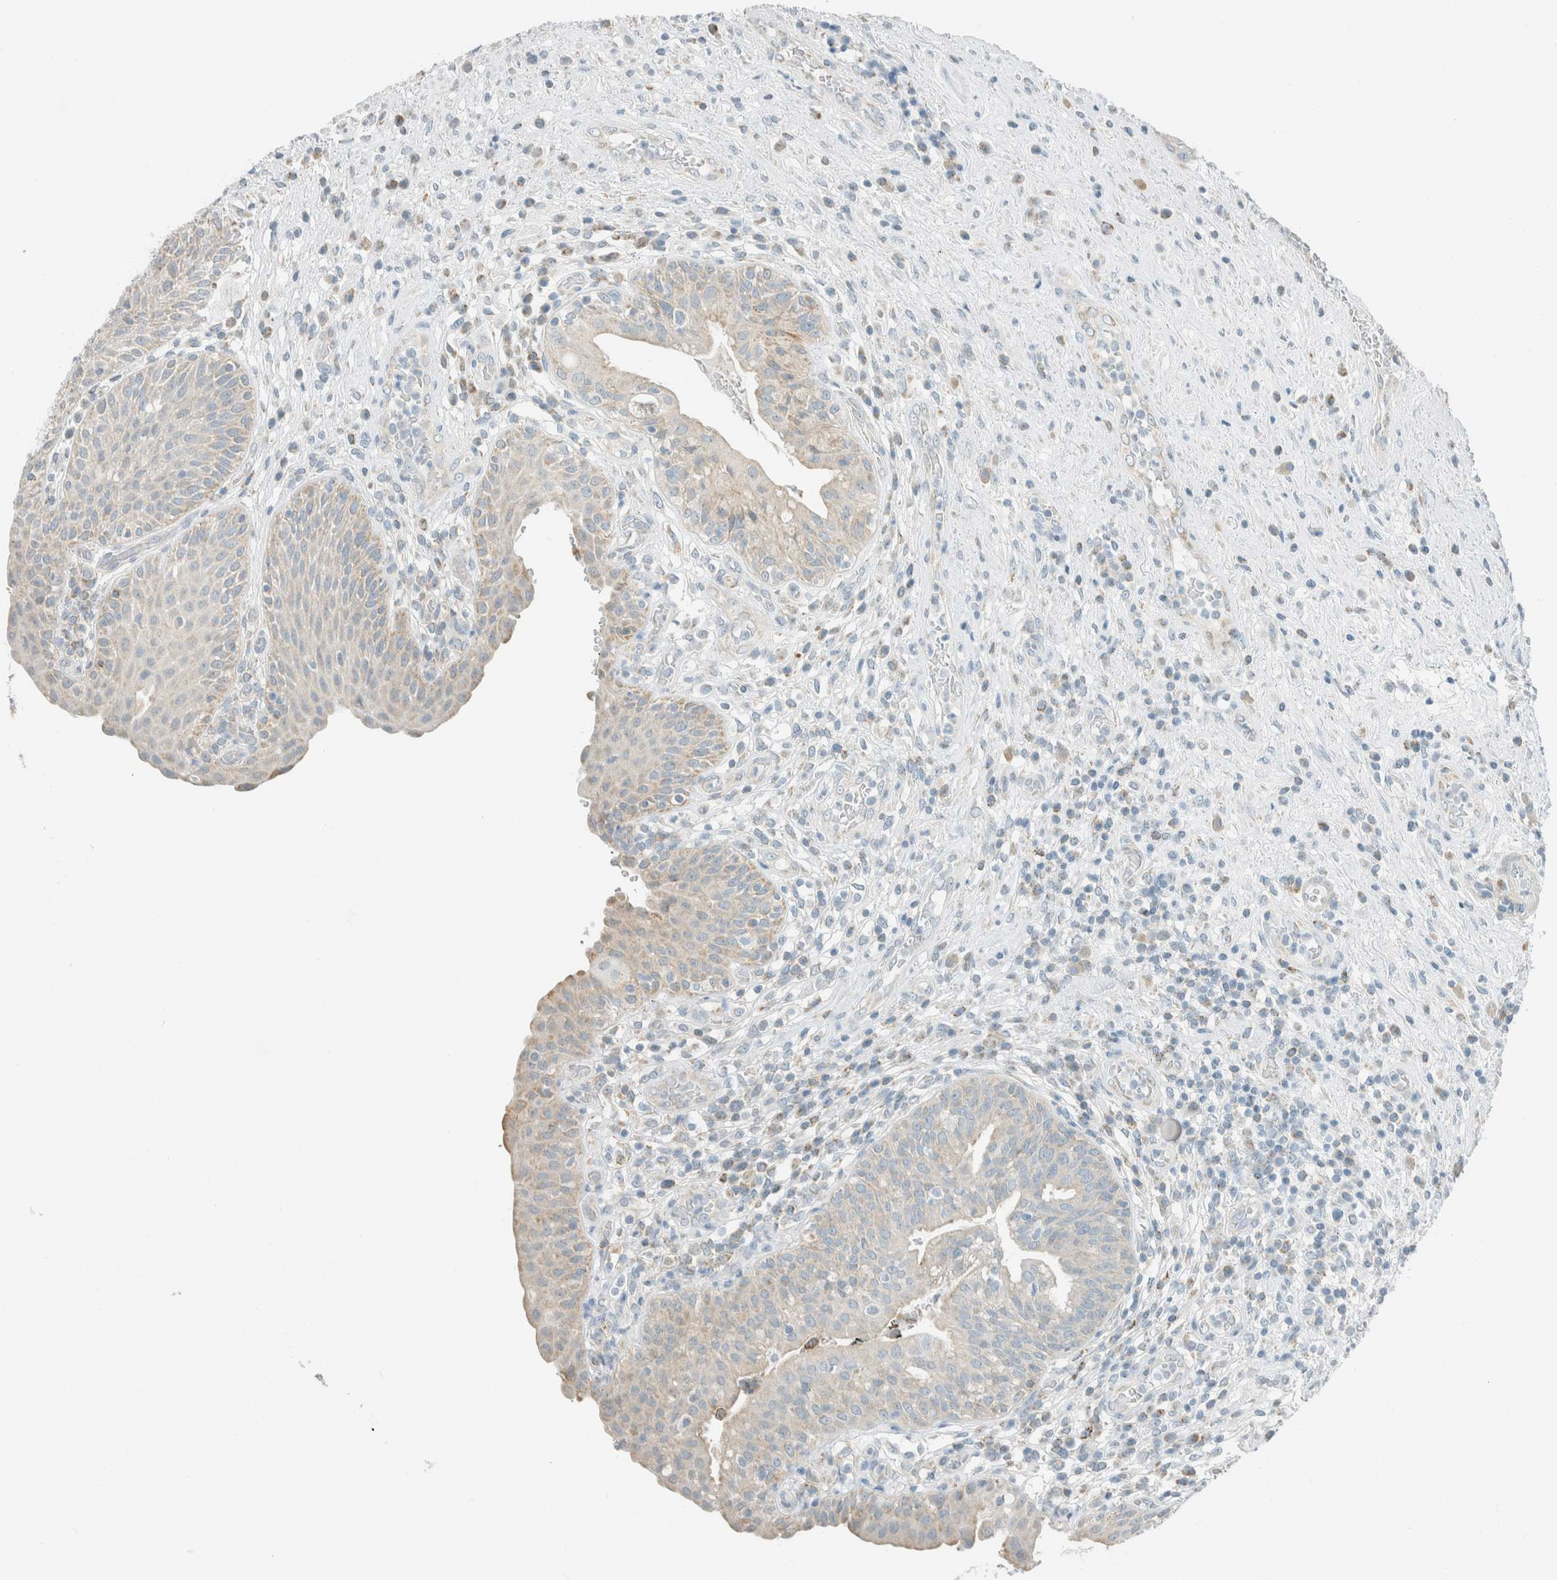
{"staining": {"intensity": "weak", "quantity": "<25%", "location": "cytoplasmic/membranous"}, "tissue": "urinary bladder", "cell_type": "Urothelial cells", "image_type": "normal", "snomed": [{"axis": "morphology", "description": "Normal tissue, NOS"}, {"axis": "topography", "description": "Urinary bladder"}], "caption": "Human urinary bladder stained for a protein using immunohistochemistry demonstrates no expression in urothelial cells.", "gene": "AARSD1", "patient": {"sex": "female", "age": 62}}